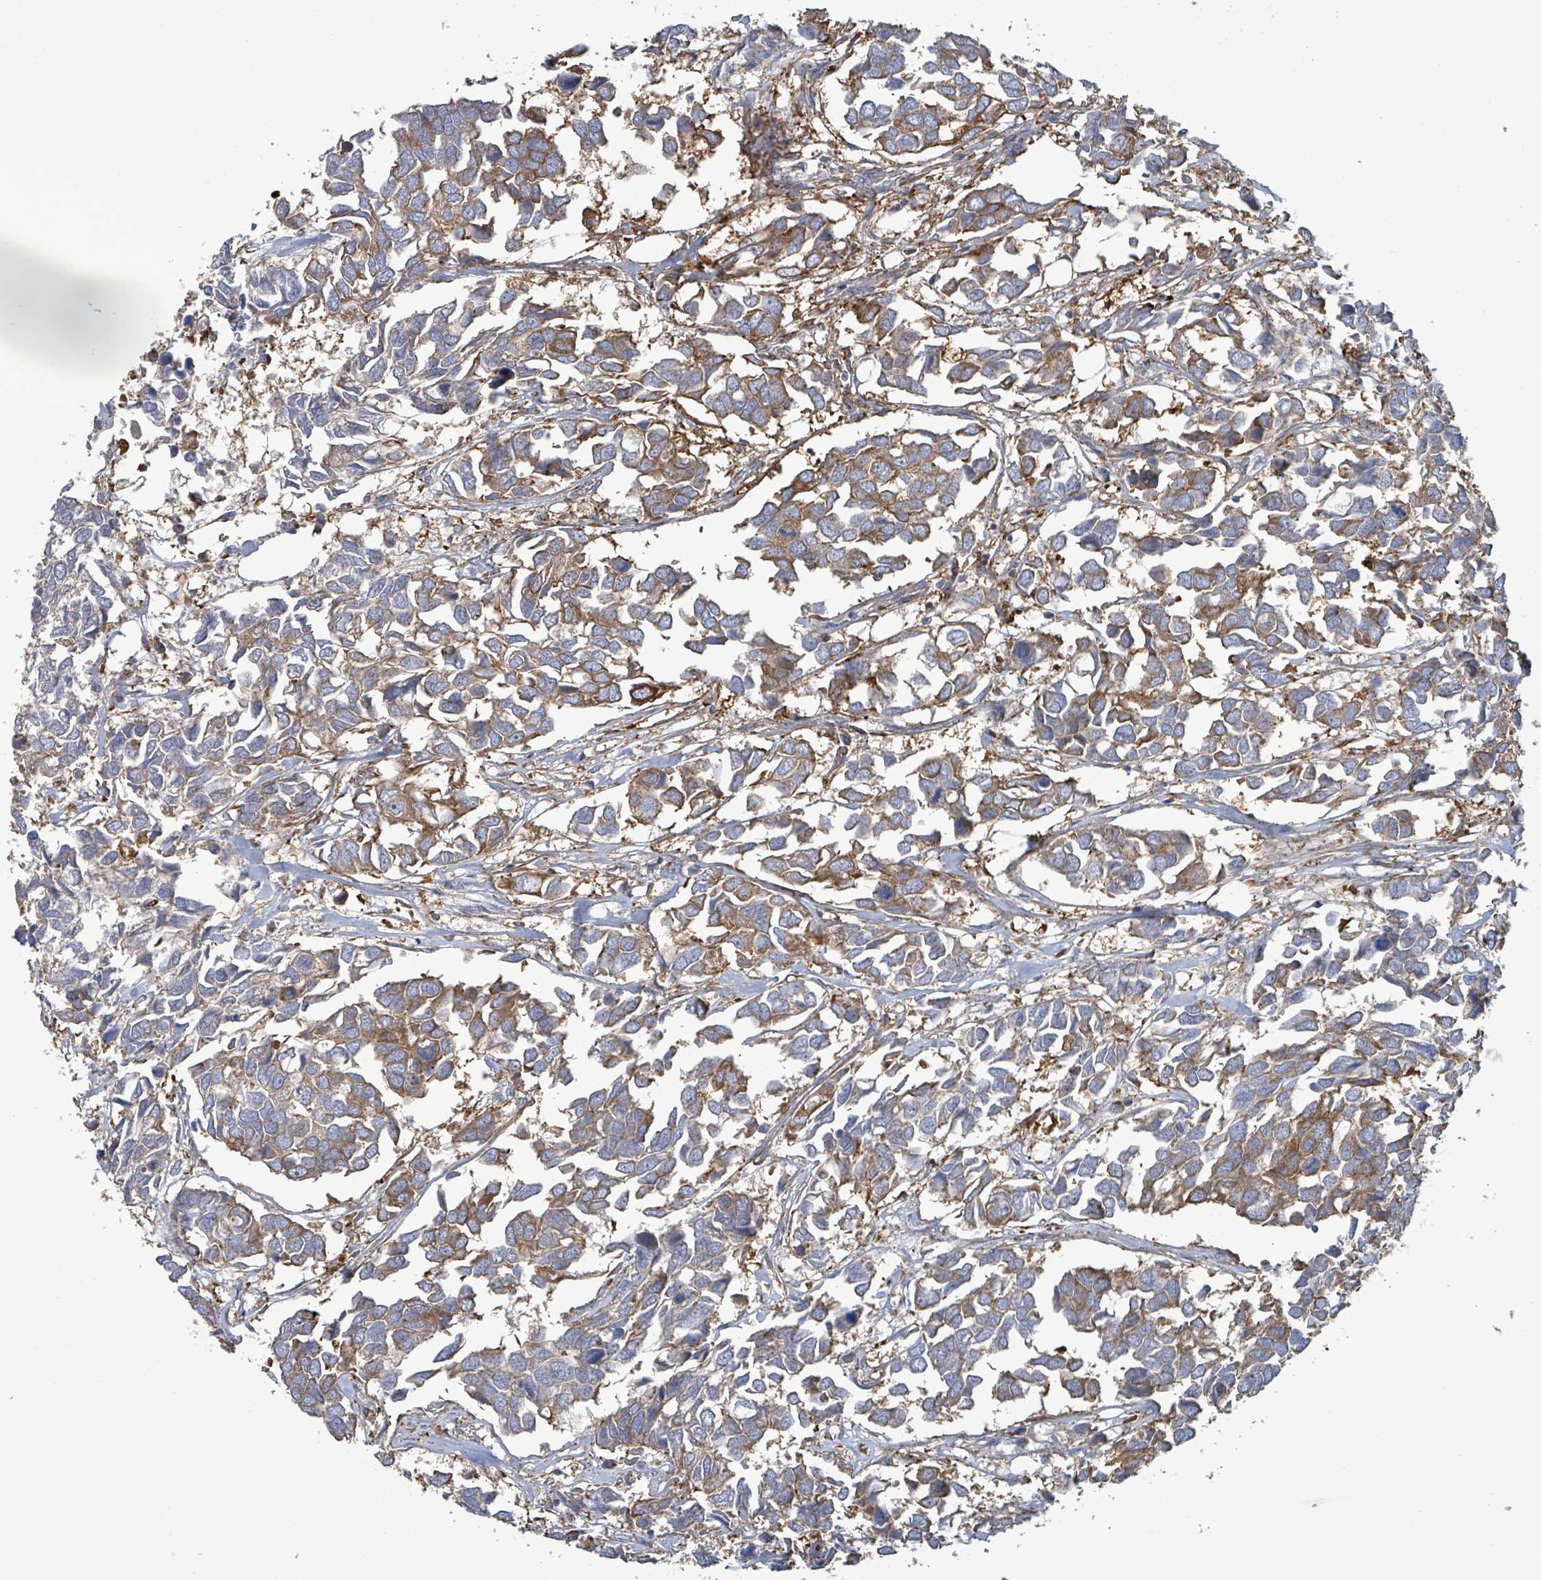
{"staining": {"intensity": "moderate", "quantity": "25%-75%", "location": "cytoplasmic/membranous"}, "tissue": "breast cancer", "cell_type": "Tumor cells", "image_type": "cancer", "snomed": [{"axis": "morphology", "description": "Duct carcinoma"}, {"axis": "topography", "description": "Breast"}], "caption": "A brown stain labels moderate cytoplasmic/membranous positivity of a protein in breast cancer (intraductal carcinoma) tumor cells.", "gene": "EGFL7", "patient": {"sex": "female", "age": 83}}